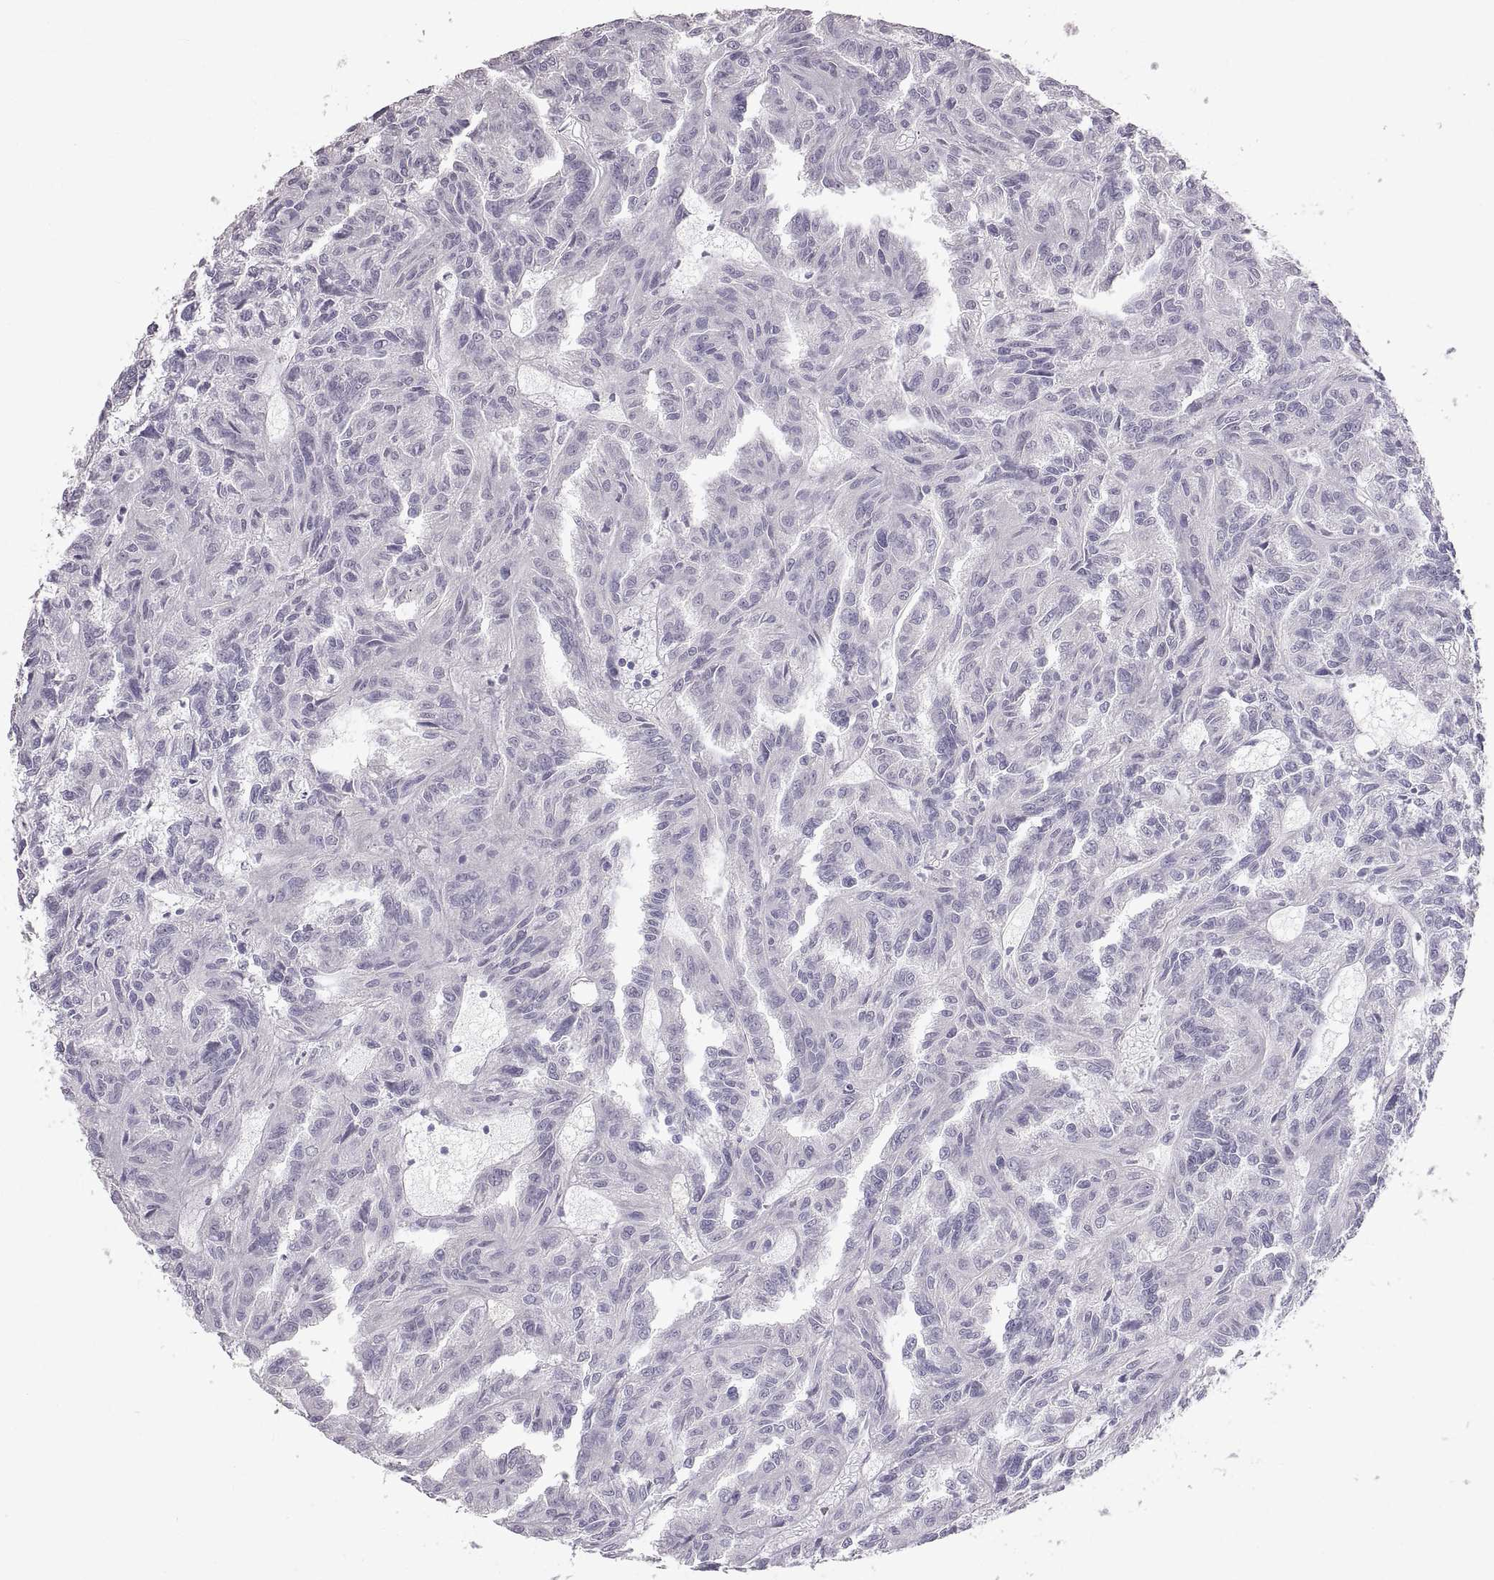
{"staining": {"intensity": "negative", "quantity": "none", "location": "none"}, "tissue": "renal cancer", "cell_type": "Tumor cells", "image_type": "cancer", "snomed": [{"axis": "morphology", "description": "Adenocarcinoma, NOS"}, {"axis": "topography", "description": "Kidney"}], "caption": "Immunohistochemistry (IHC) photomicrograph of neoplastic tissue: renal adenocarcinoma stained with DAB (3,3'-diaminobenzidine) displays no significant protein positivity in tumor cells.", "gene": "SPACDR", "patient": {"sex": "male", "age": 79}}